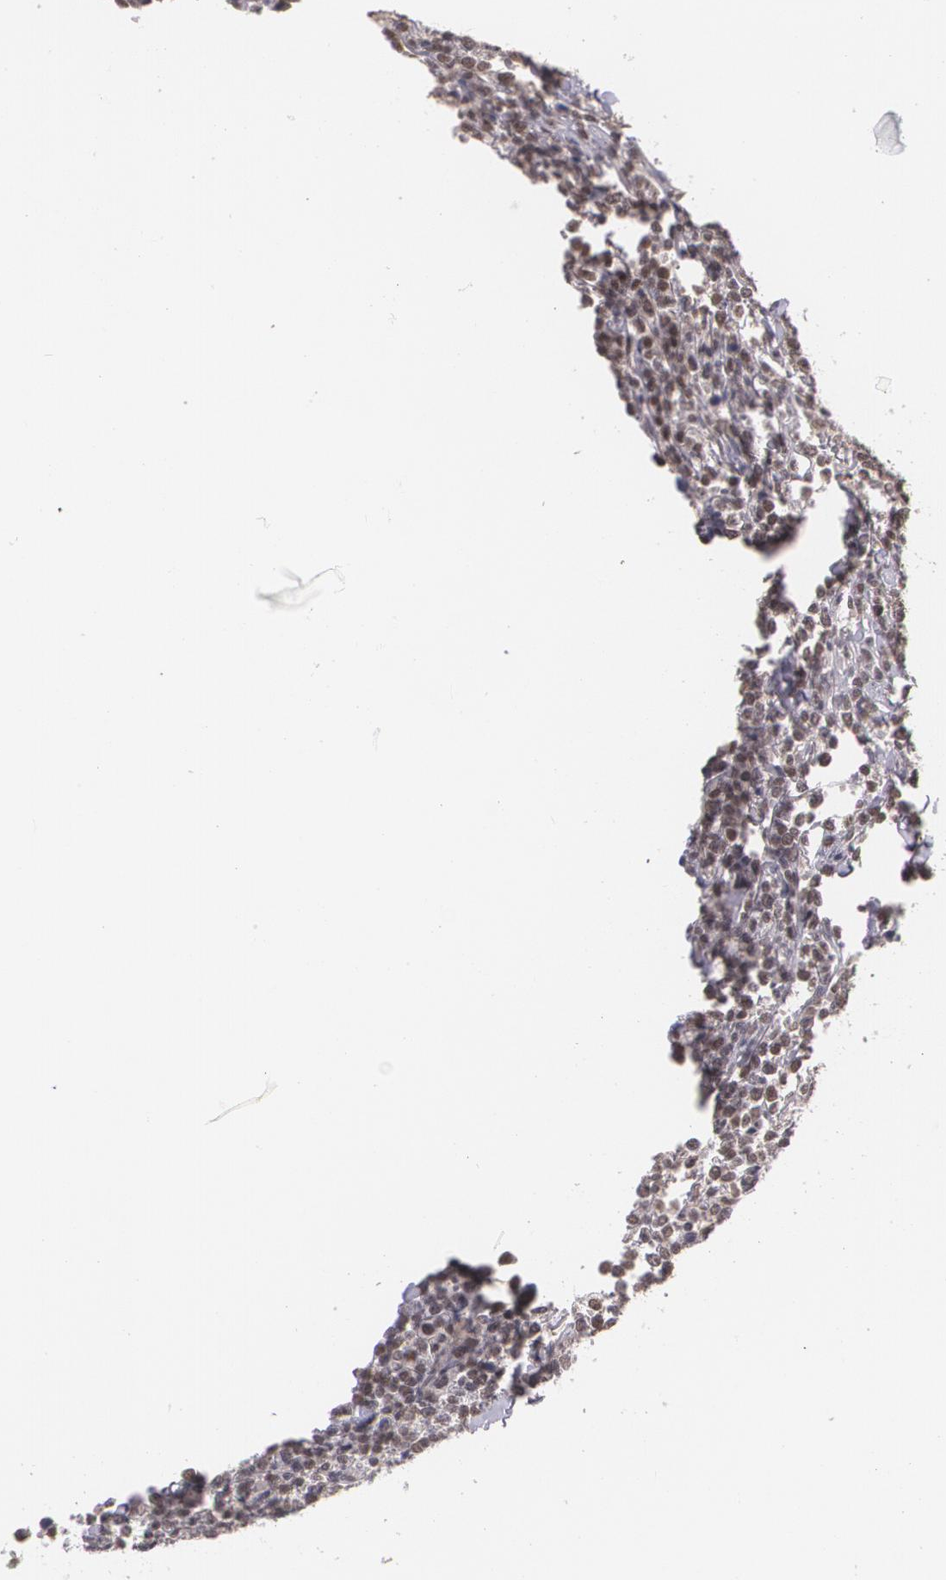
{"staining": {"intensity": "weak", "quantity": "25%-75%", "location": "nuclear"}, "tissue": "lymphoma", "cell_type": "Tumor cells", "image_type": "cancer", "snomed": [{"axis": "morphology", "description": "Malignant lymphoma, non-Hodgkin's type, High grade"}, {"axis": "topography", "description": "Small intestine"}, {"axis": "topography", "description": "Colon"}], "caption": "DAB immunohistochemical staining of lymphoma shows weak nuclear protein expression in about 25%-75% of tumor cells. (IHC, brightfield microscopy, high magnification).", "gene": "ALX1", "patient": {"sex": "male", "age": 8}}